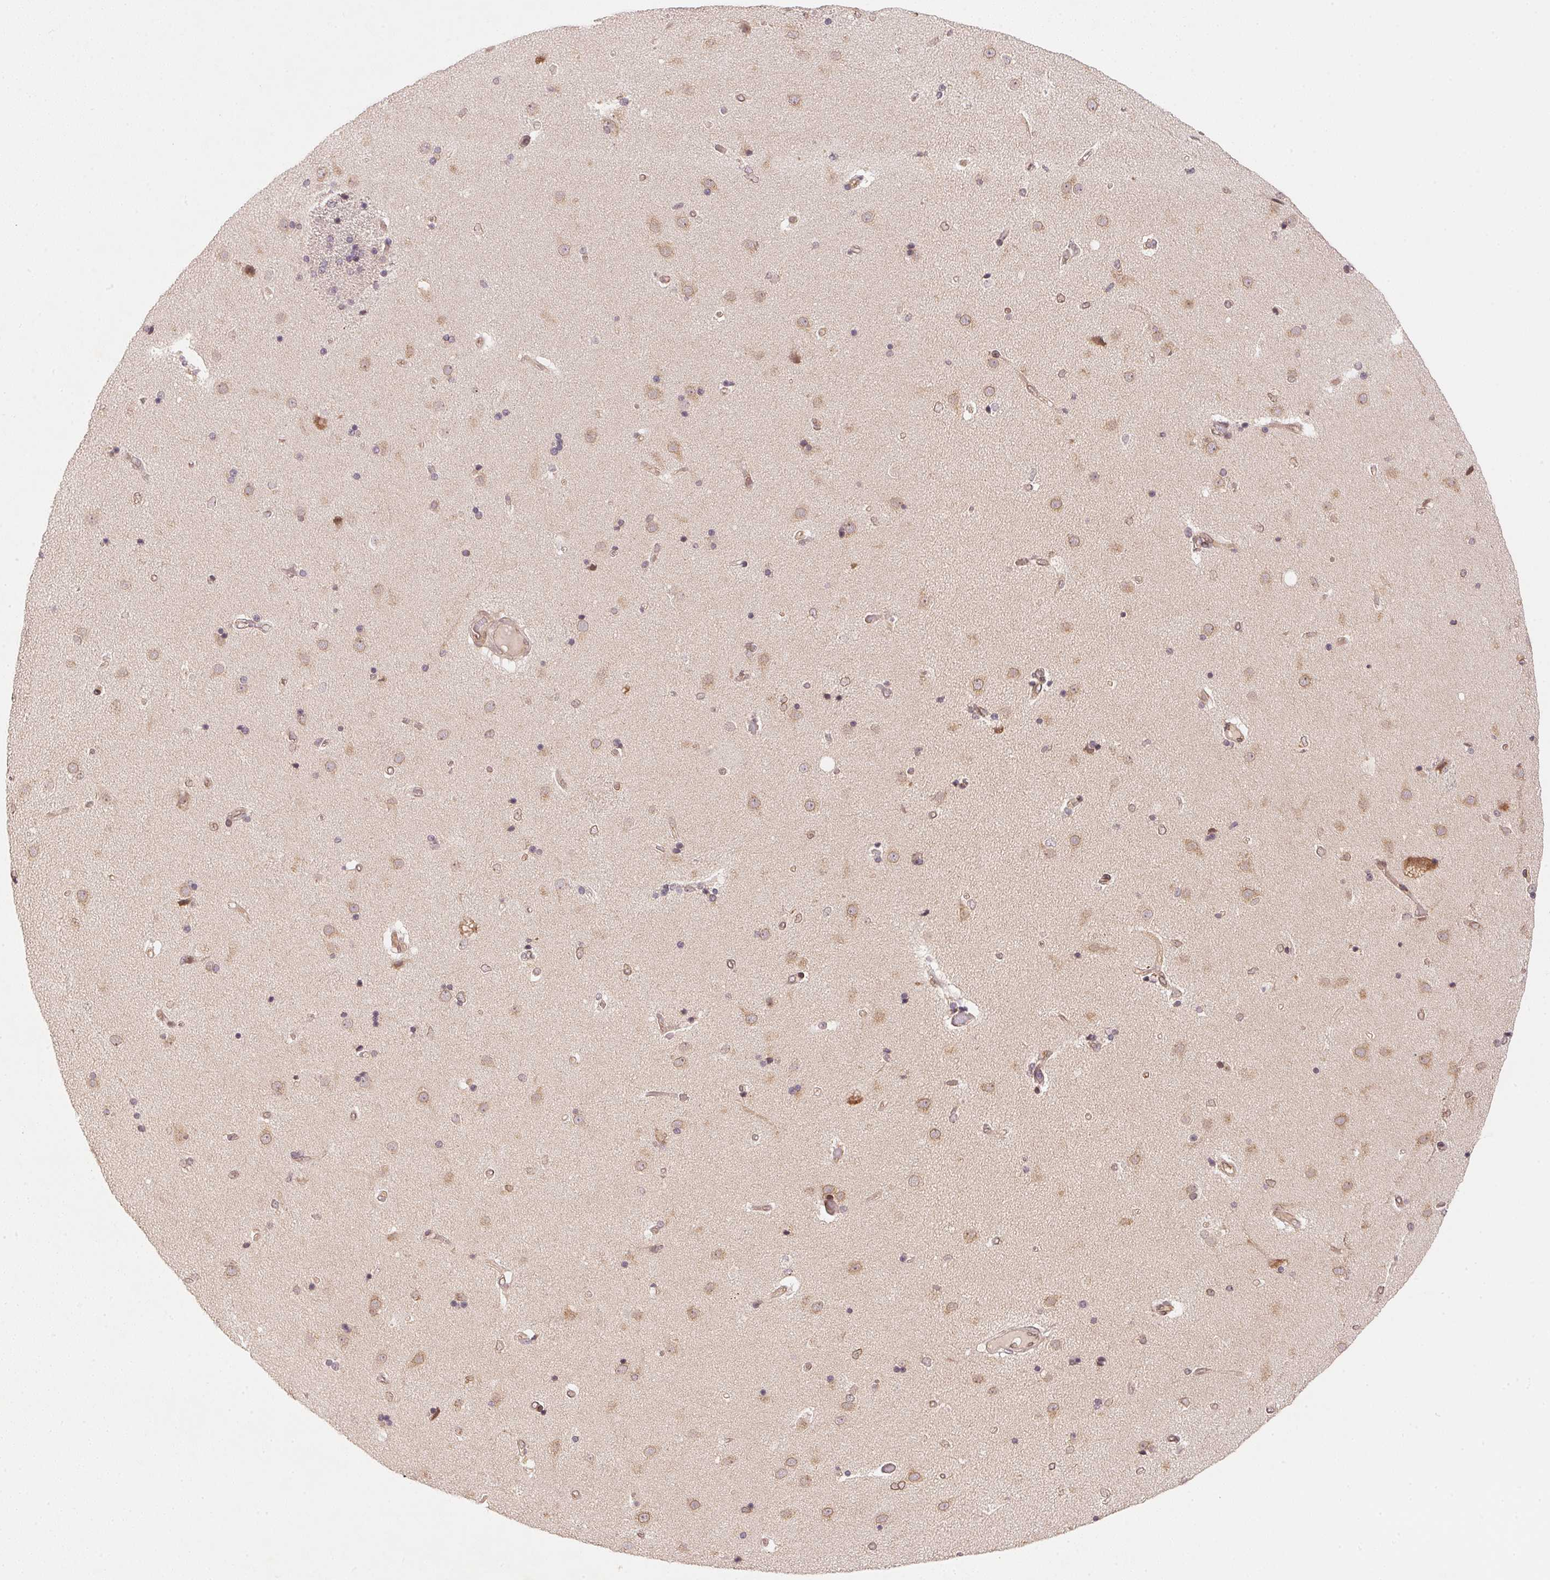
{"staining": {"intensity": "weak", "quantity": "<25%", "location": "cytoplasmic/membranous"}, "tissue": "caudate", "cell_type": "Glial cells", "image_type": "normal", "snomed": [{"axis": "morphology", "description": "Normal tissue, NOS"}, {"axis": "topography", "description": "Lateral ventricle wall"}], "caption": "DAB (3,3'-diaminobenzidine) immunohistochemical staining of benign human caudate demonstrates no significant expression in glial cells.", "gene": "EI24", "patient": {"sex": "female", "age": 71}}